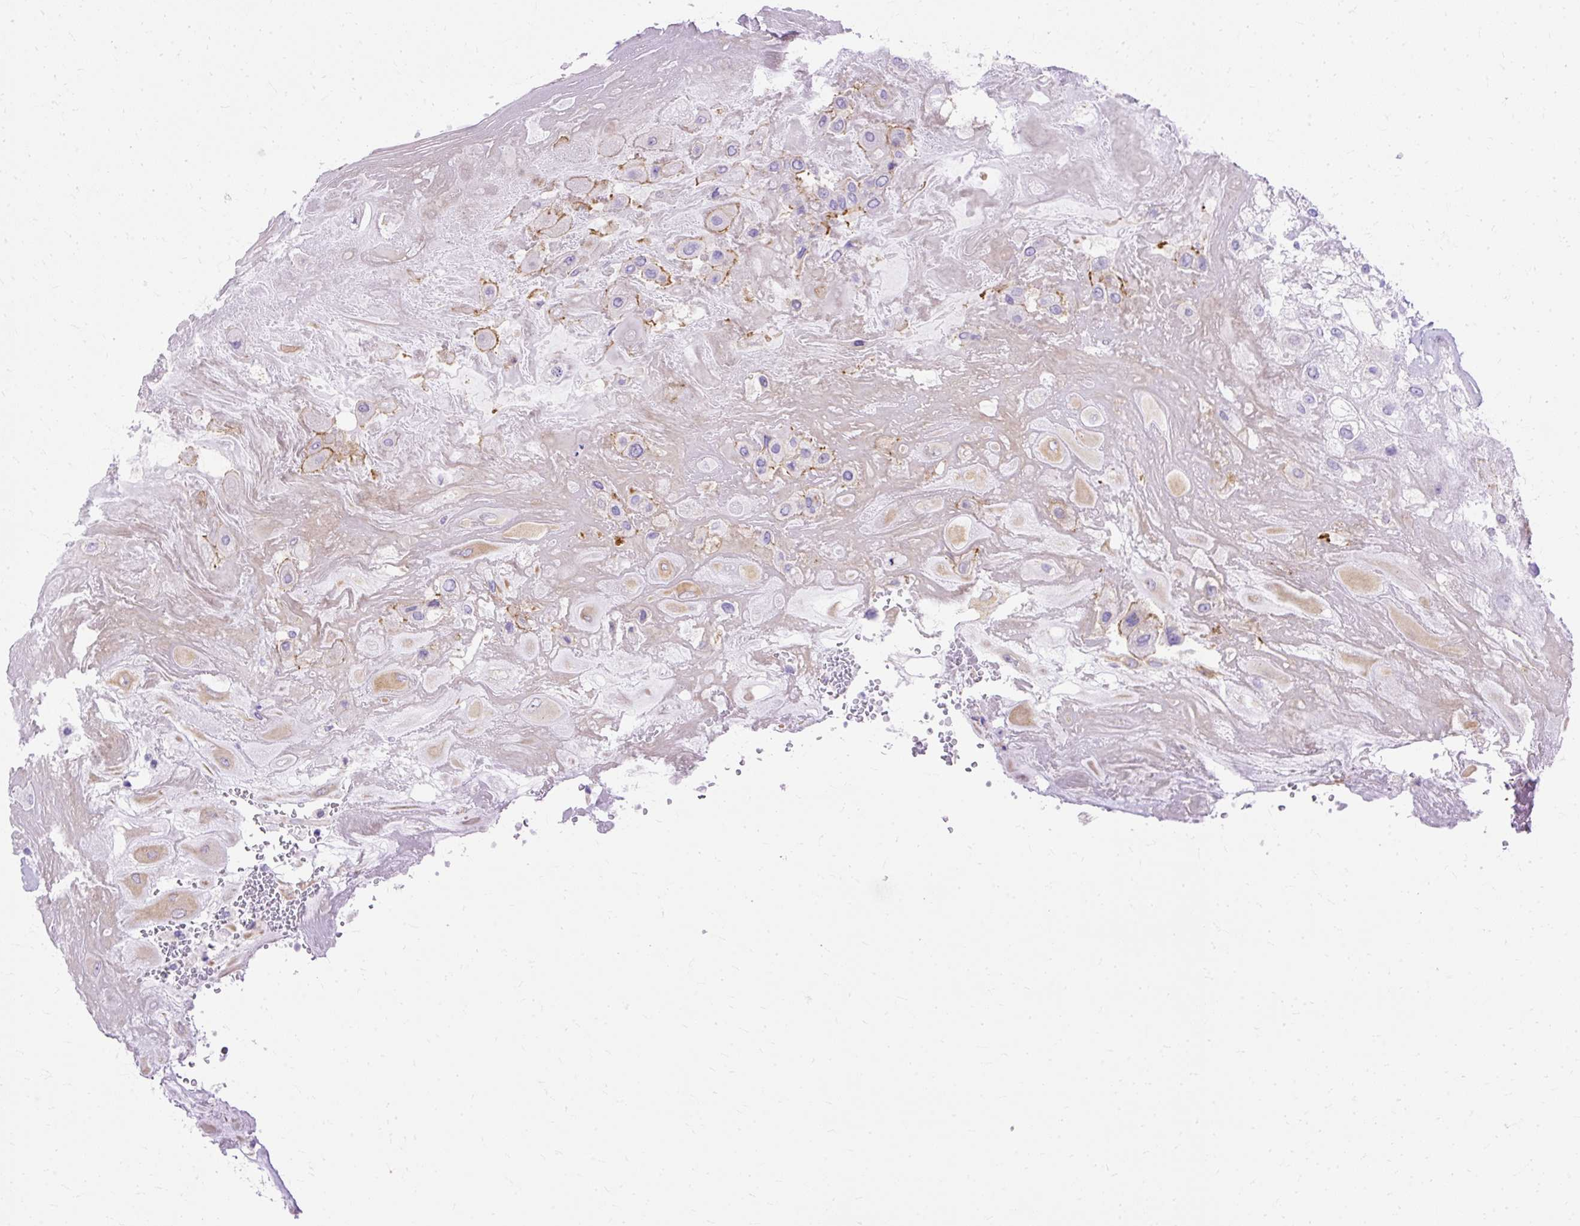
{"staining": {"intensity": "weak", "quantity": "<25%", "location": "cytoplasmic/membranous"}, "tissue": "placenta", "cell_type": "Decidual cells", "image_type": "normal", "snomed": [{"axis": "morphology", "description": "Normal tissue, NOS"}, {"axis": "topography", "description": "Placenta"}], "caption": "DAB (3,3'-diaminobenzidine) immunohistochemical staining of benign placenta reveals no significant expression in decidual cells. The staining was performed using DAB (3,3'-diaminobenzidine) to visualize the protein expression in brown, while the nuclei were stained in blue with hematoxylin (Magnification: 20x).", "gene": "MYO6", "patient": {"sex": "female", "age": 32}}